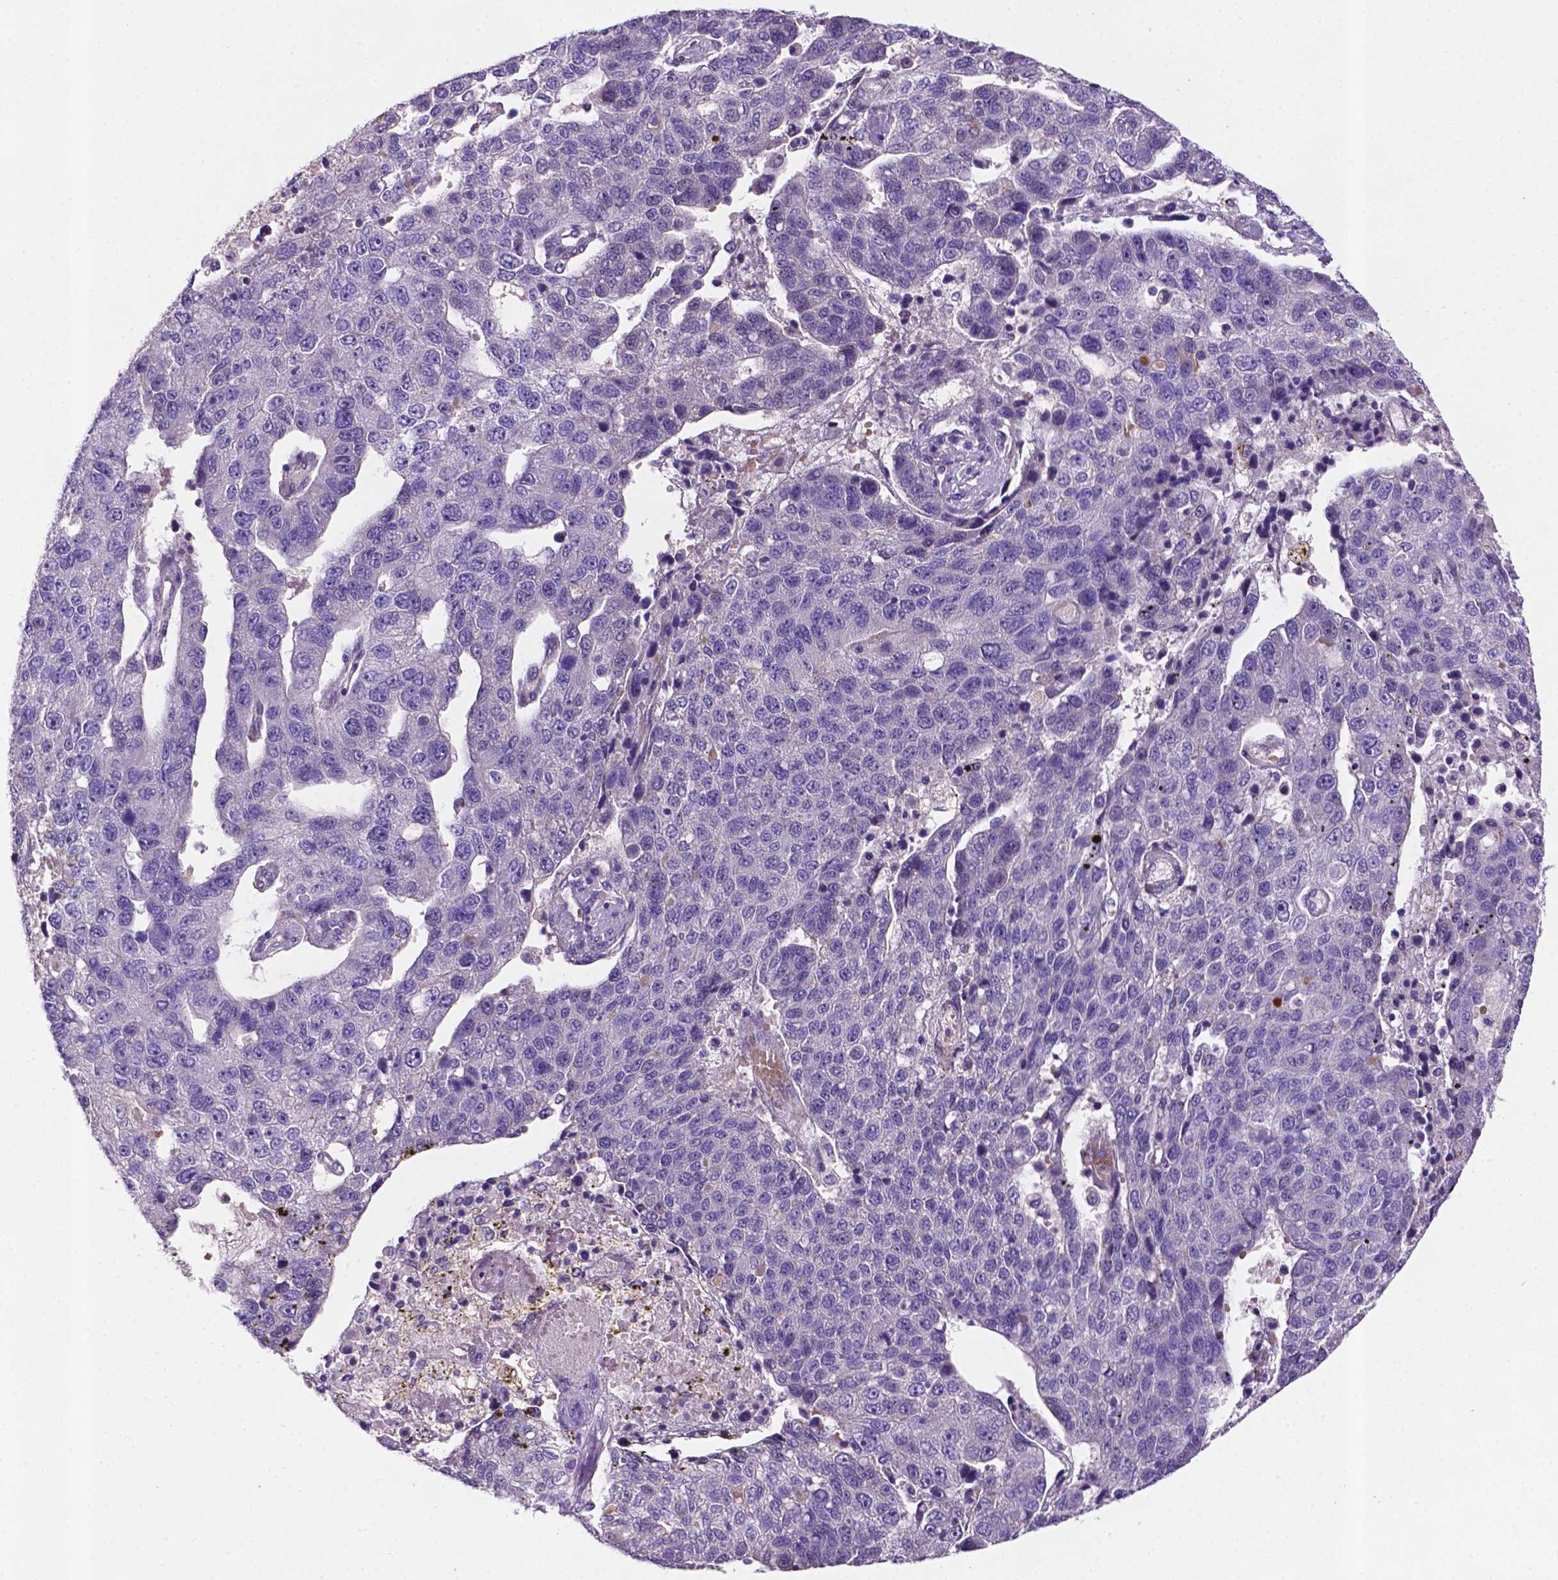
{"staining": {"intensity": "negative", "quantity": "none", "location": "none"}, "tissue": "pancreatic cancer", "cell_type": "Tumor cells", "image_type": "cancer", "snomed": [{"axis": "morphology", "description": "Adenocarcinoma, NOS"}, {"axis": "topography", "description": "Pancreas"}], "caption": "The image exhibits no staining of tumor cells in pancreatic adenocarcinoma. Brightfield microscopy of IHC stained with DAB (3,3'-diaminobenzidine) (brown) and hematoxylin (blue), captured at high magnification.", "gene": "TM4SF20", "patient": {"sex": "female", "age": 61}}